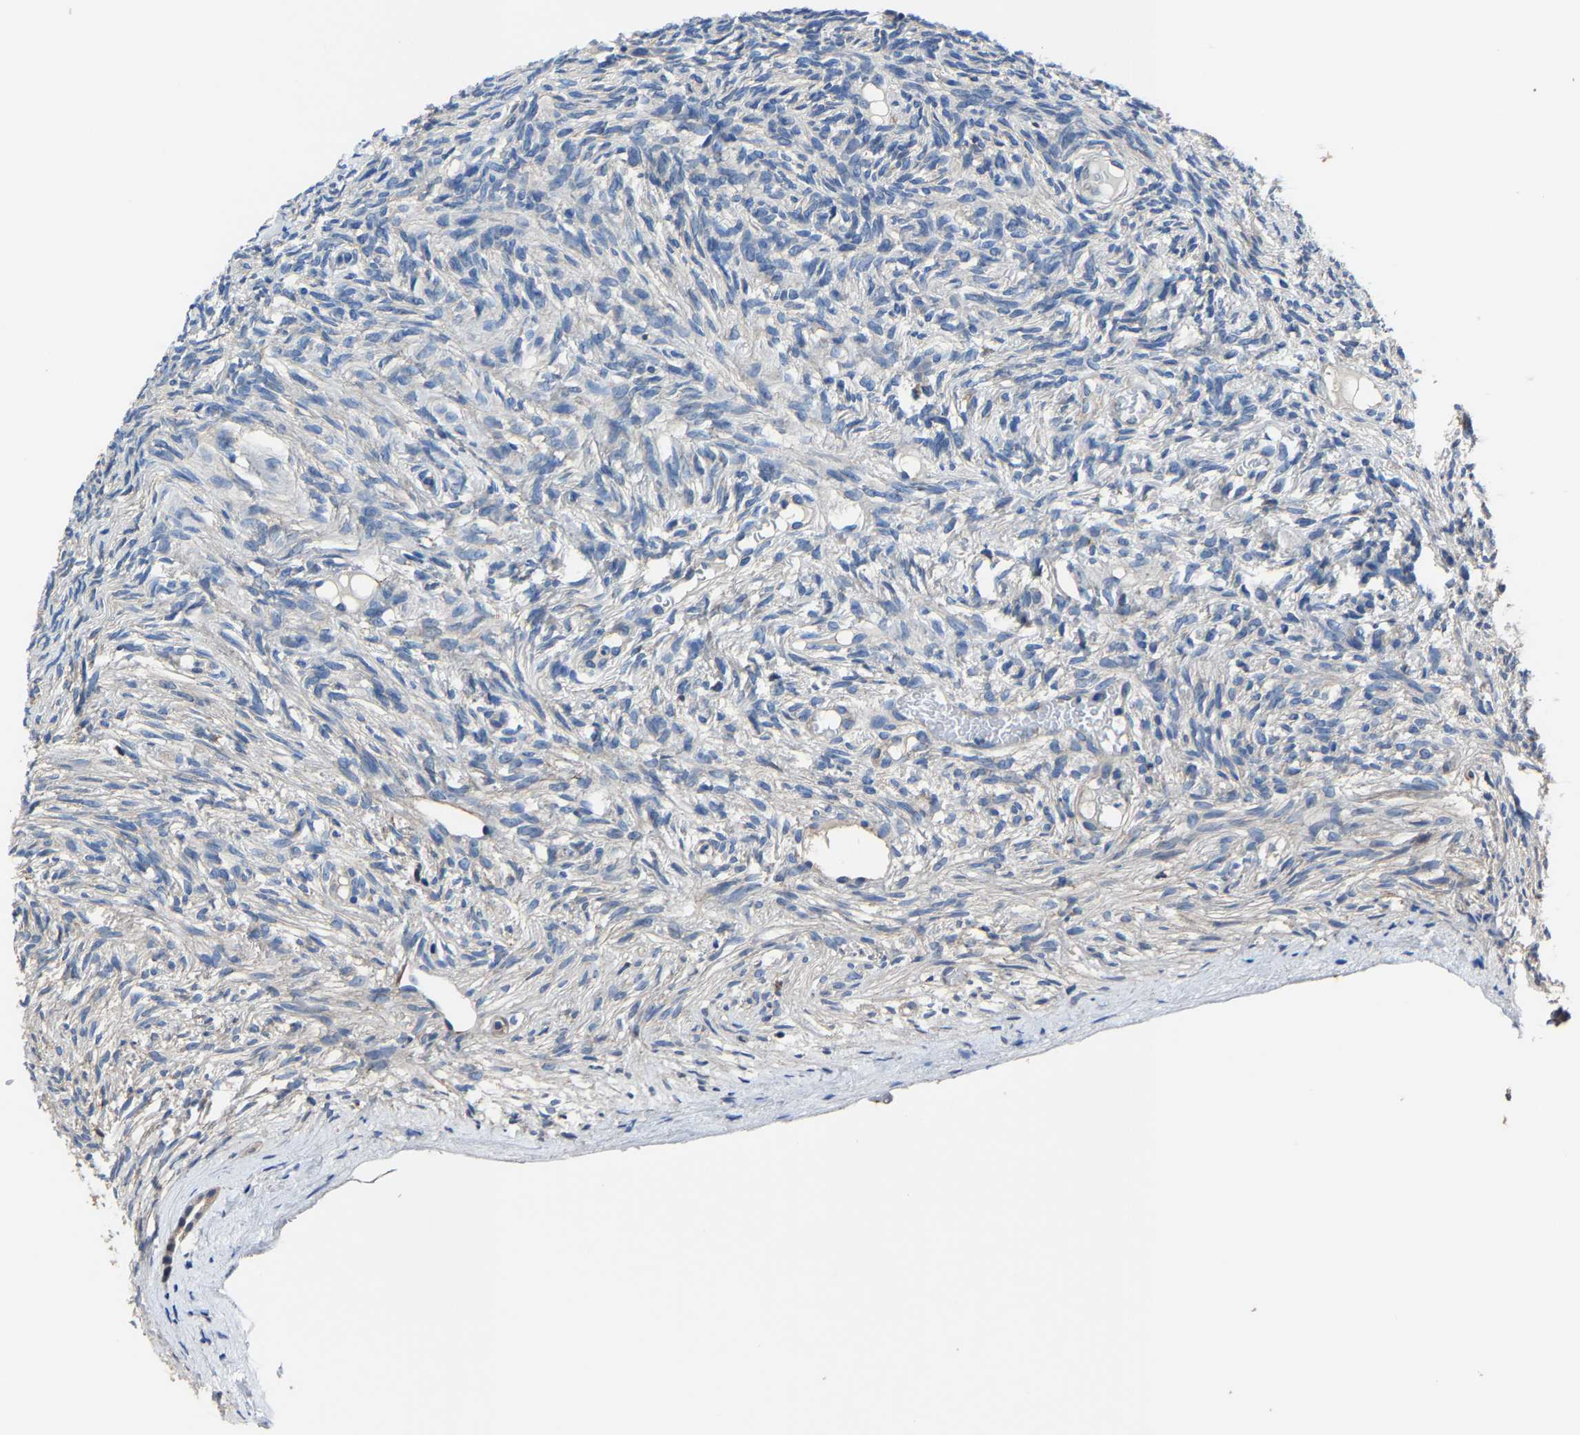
{"staining": {"intensity": "negative", "quantity": "none", "location": "none"}, "tissue": "ovary", "cell_type": "Ovarian stroma cells", "image_type": "normal", "snomed": [{"axis": "morphology", "description": "Normal tissue, NOS"}, {"axis": "topography", "description": "Ovary"}], "caption": "Immunohistochemistry (IHC) photomicrograph of normal ovary: ovary stained with DAB exhibits no significant protein positivity in ovarian stroma cells.", "gene": "STRBP", "patient": {"sex": "female", "age": 33}}